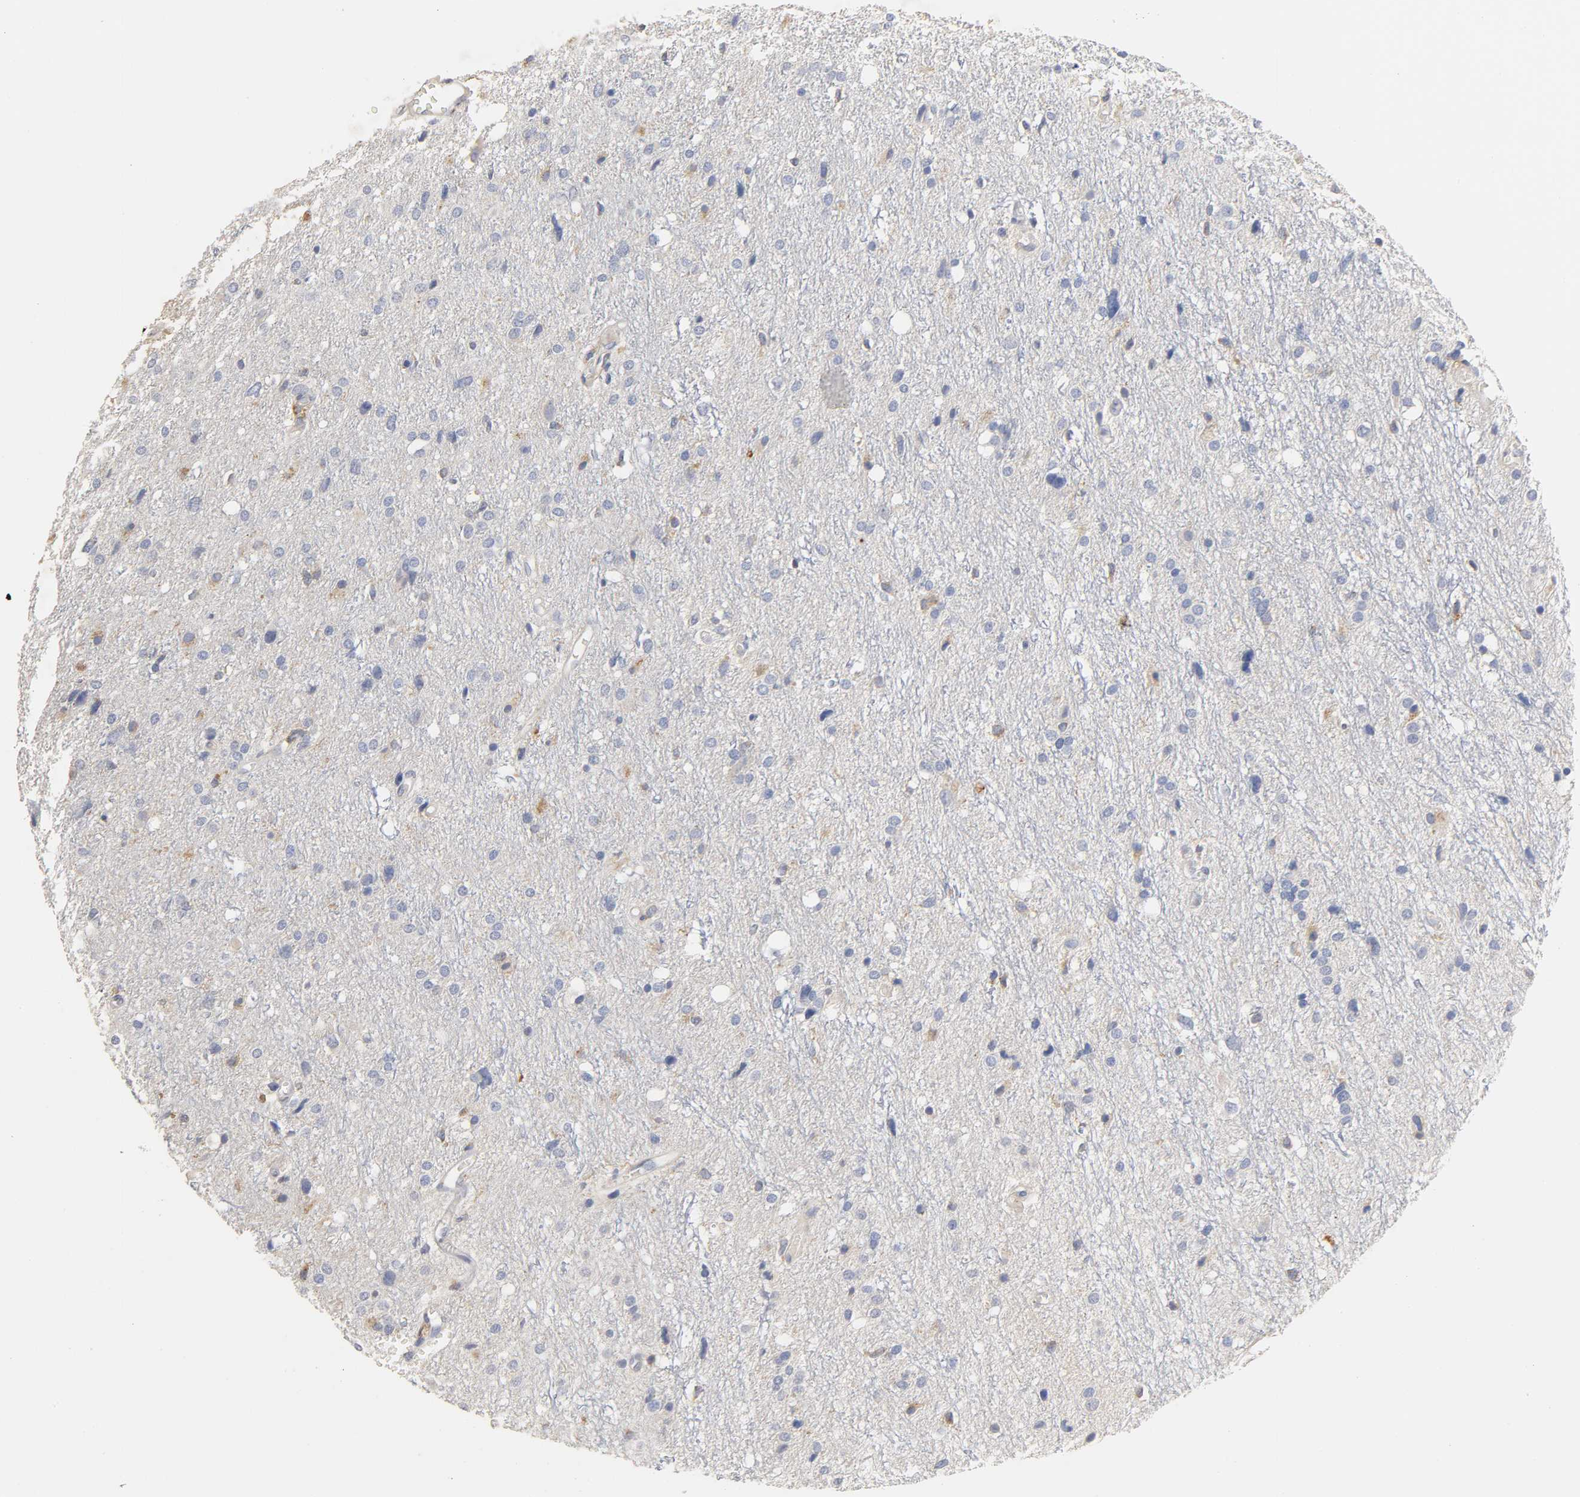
{"staining": {"intensity": "weak", "quantity": "<25%", "location": "cytoplasmic/membranous"}, "tissue": "glioma", "cell_type": "Tumor cells", "image_type": "cancer", "snomed": [{"axis": "morphology", "description": "Glioma, malignant, High grade"}, {"axis": "topography", "description": "Brain"}], "caption": "High power microscopy micrograph of an immunohistochemistry micrograph of glioma, revealing no significant staining in tumor cells.", "gene": "SEMA5A", "patient": {"sex": "female", "age": 59}}